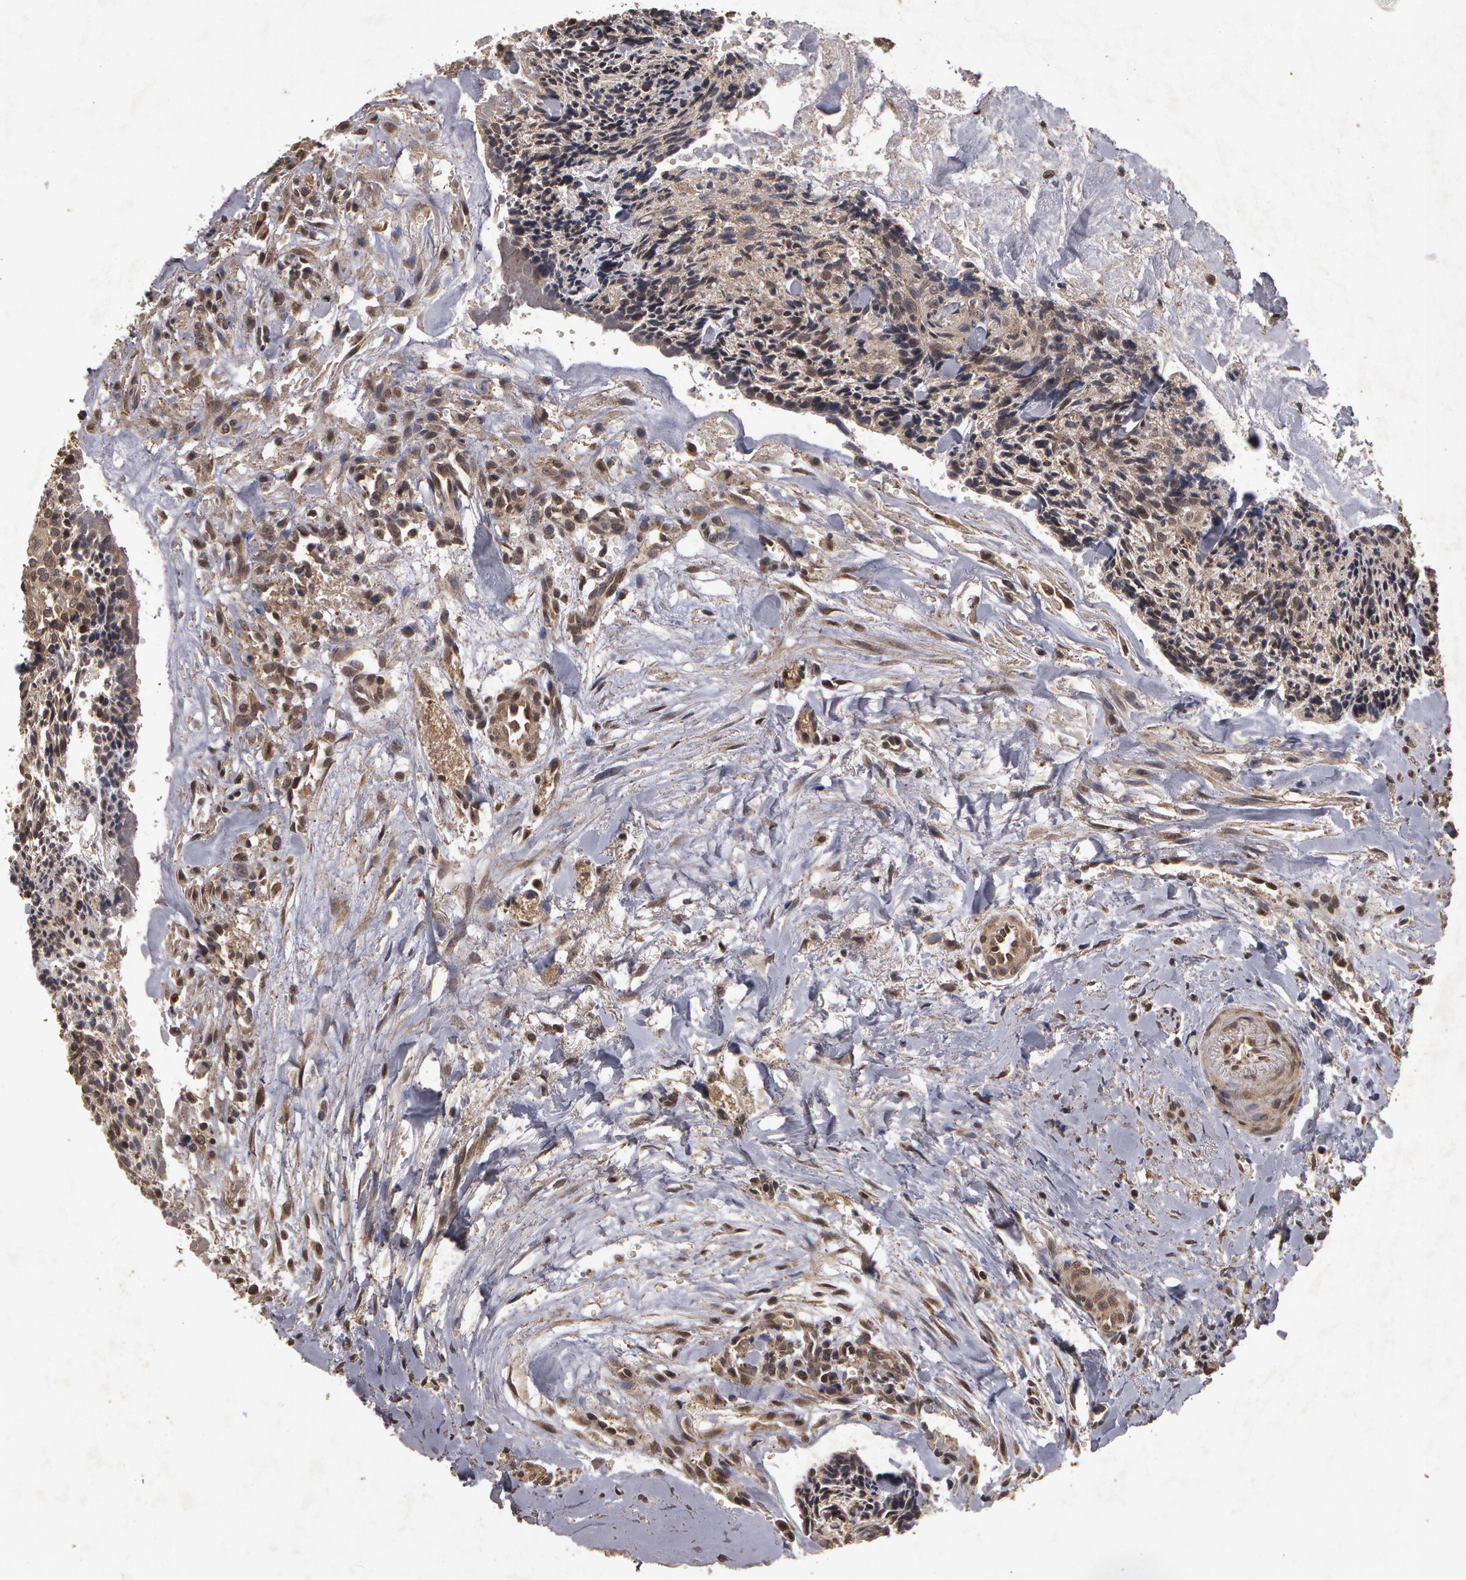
{"staining": {"intensity": "weak", "quantity": "25%-75%", "location": "cytoplasmic/membranous"}, "tissue": "head and neck cancer", "cell_type": "Tumor cells", "image_type": "cancer", "snomed": [{"axis": "morphology", "description": "Squamous cell carcinoma, NOS"}, {"axis": "topography", "description": "Salivary gland"}, {"axis": "topography", "description": "Head-Neck"}], "caption": "High-power microscopy captured an IHC micrograph of head and neck squamous cell carcinoma, revealing weak cytoplasmic/membranous expression in approximately 25%-75% of tumor cells. The protein is shown in brown color, while the nuclei are stained blue.", "gene": "CALR", "patient": {"sex": "male", "age": 70}}